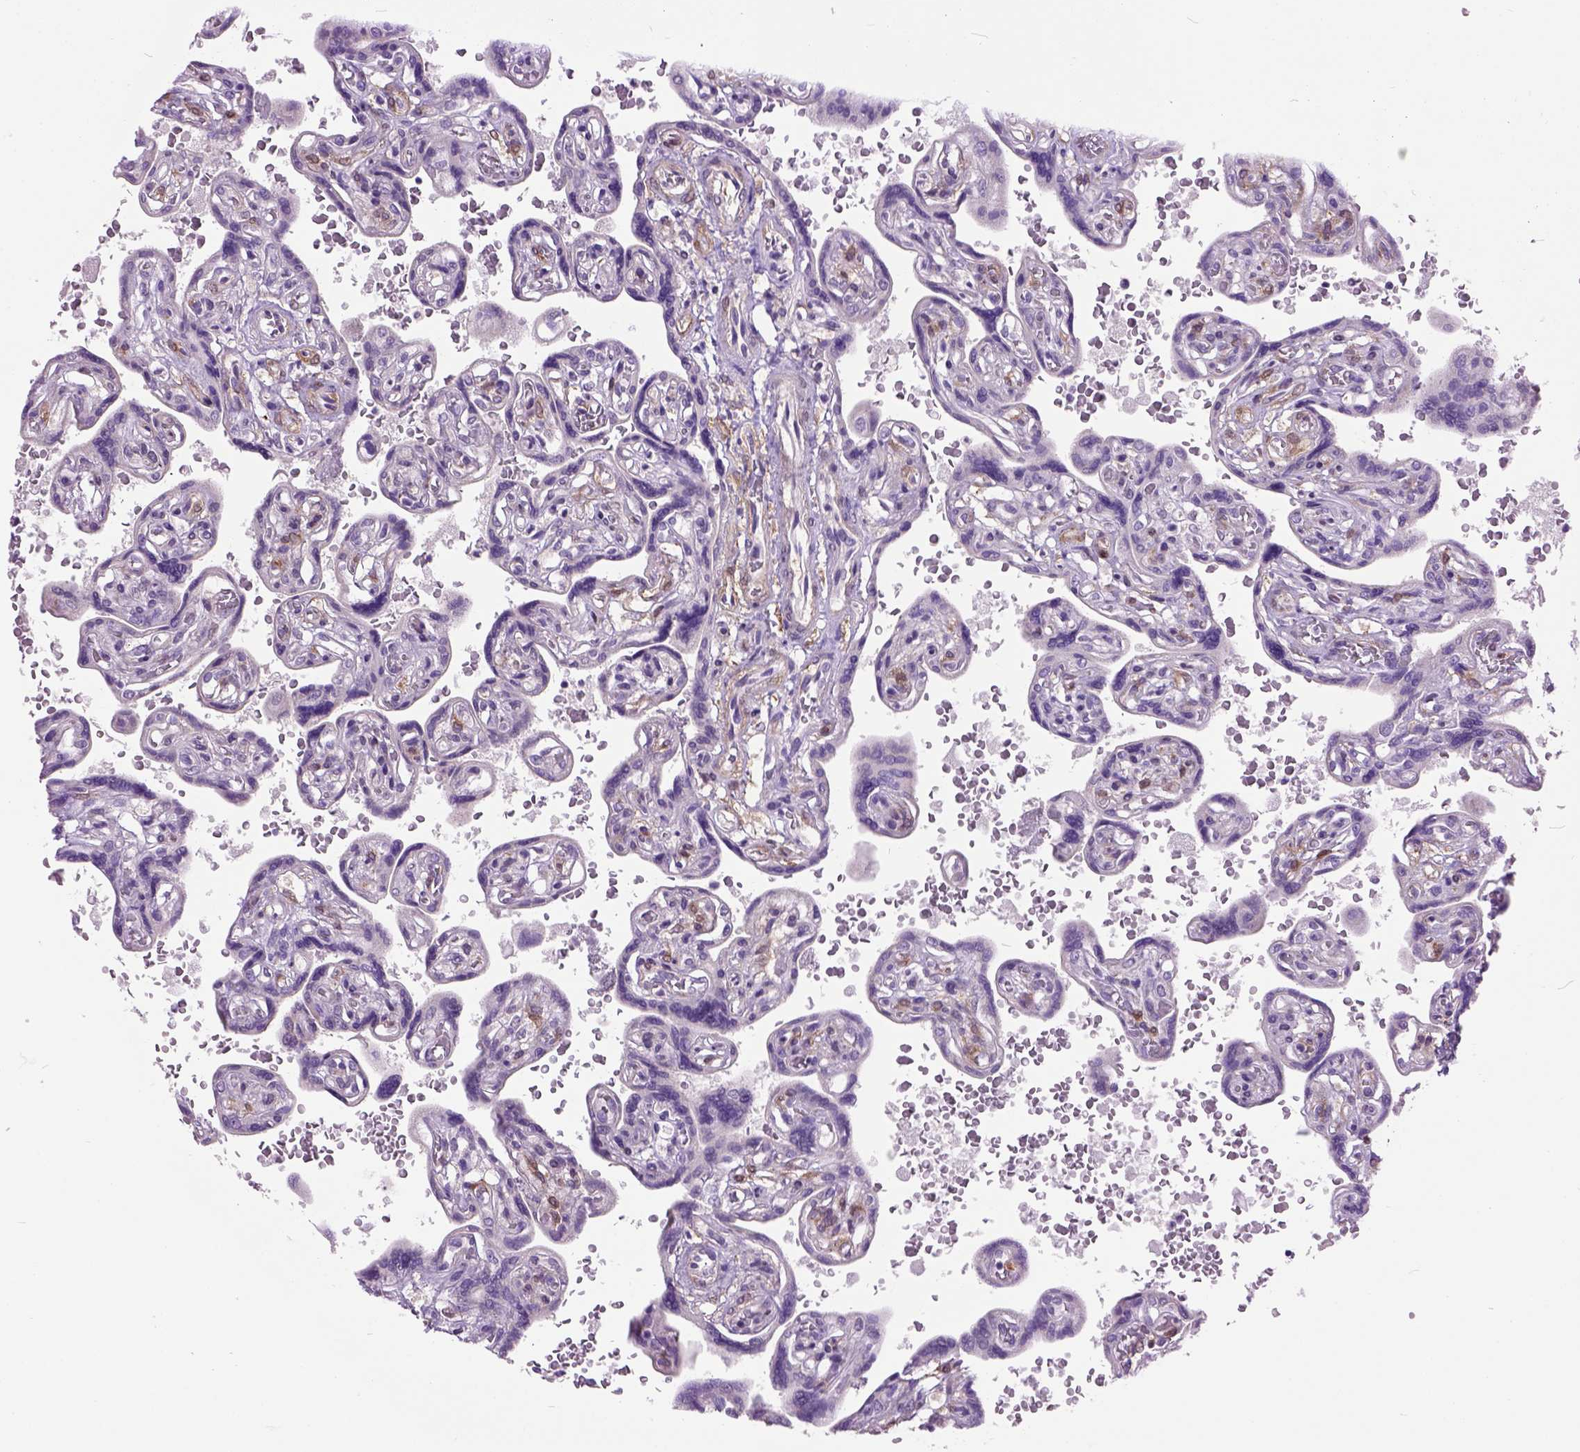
{"staining": {"intensity": "negative", "quantity": "none", "location": "none"}, "tissue": "placenta", "cell_type": "Decidual cells", "image_type": "normal", "snomed": [{"axis": "morphology", "description": "Normal tissue, NOS"}, {"axis": "topography", "description": "Placenta"}], "caption": "Image shows no significant protein staining in decidual cells of normal placenta.", "gene": "MAPT", "patient": {"sex": "female", "age": 32}}